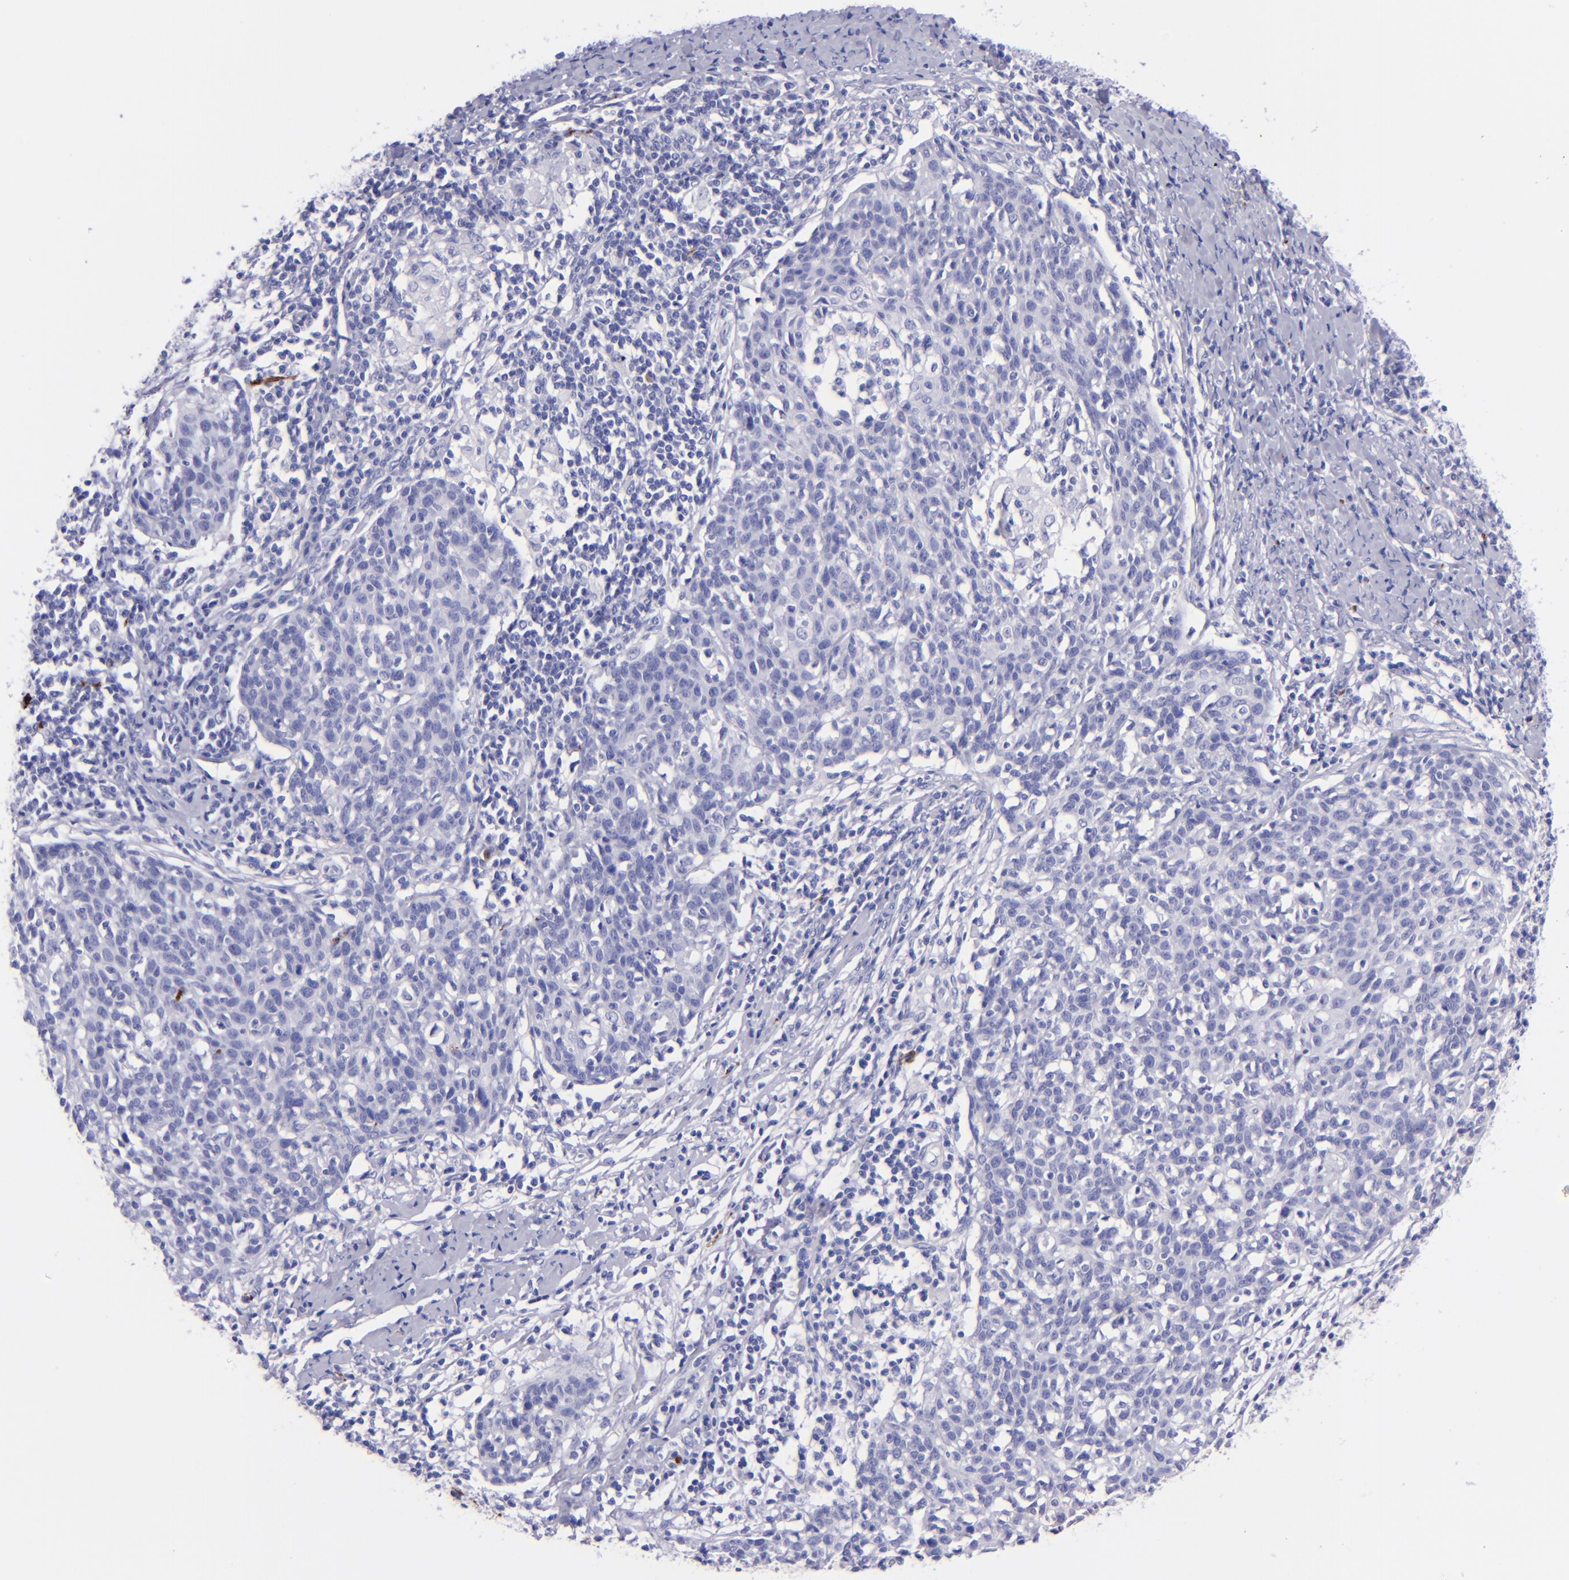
{"staining": {"intensity": "negative", "quantity": "none", "location": "none"}, "tissue": "cervical cancer", "cell_type": "Tumor cells", "image_type": "cancer", "snomed": [{"axis": "morphology", "description": "Squamous cell carcinoma, NOS"}, {"axis": "topography", "description": "Cervix"}], "caption": "Tumor cells are negative for brown protein staining in cervical cancer.", "gene": "UCHL1", "patient": {"sex": "female", "age": 38}}